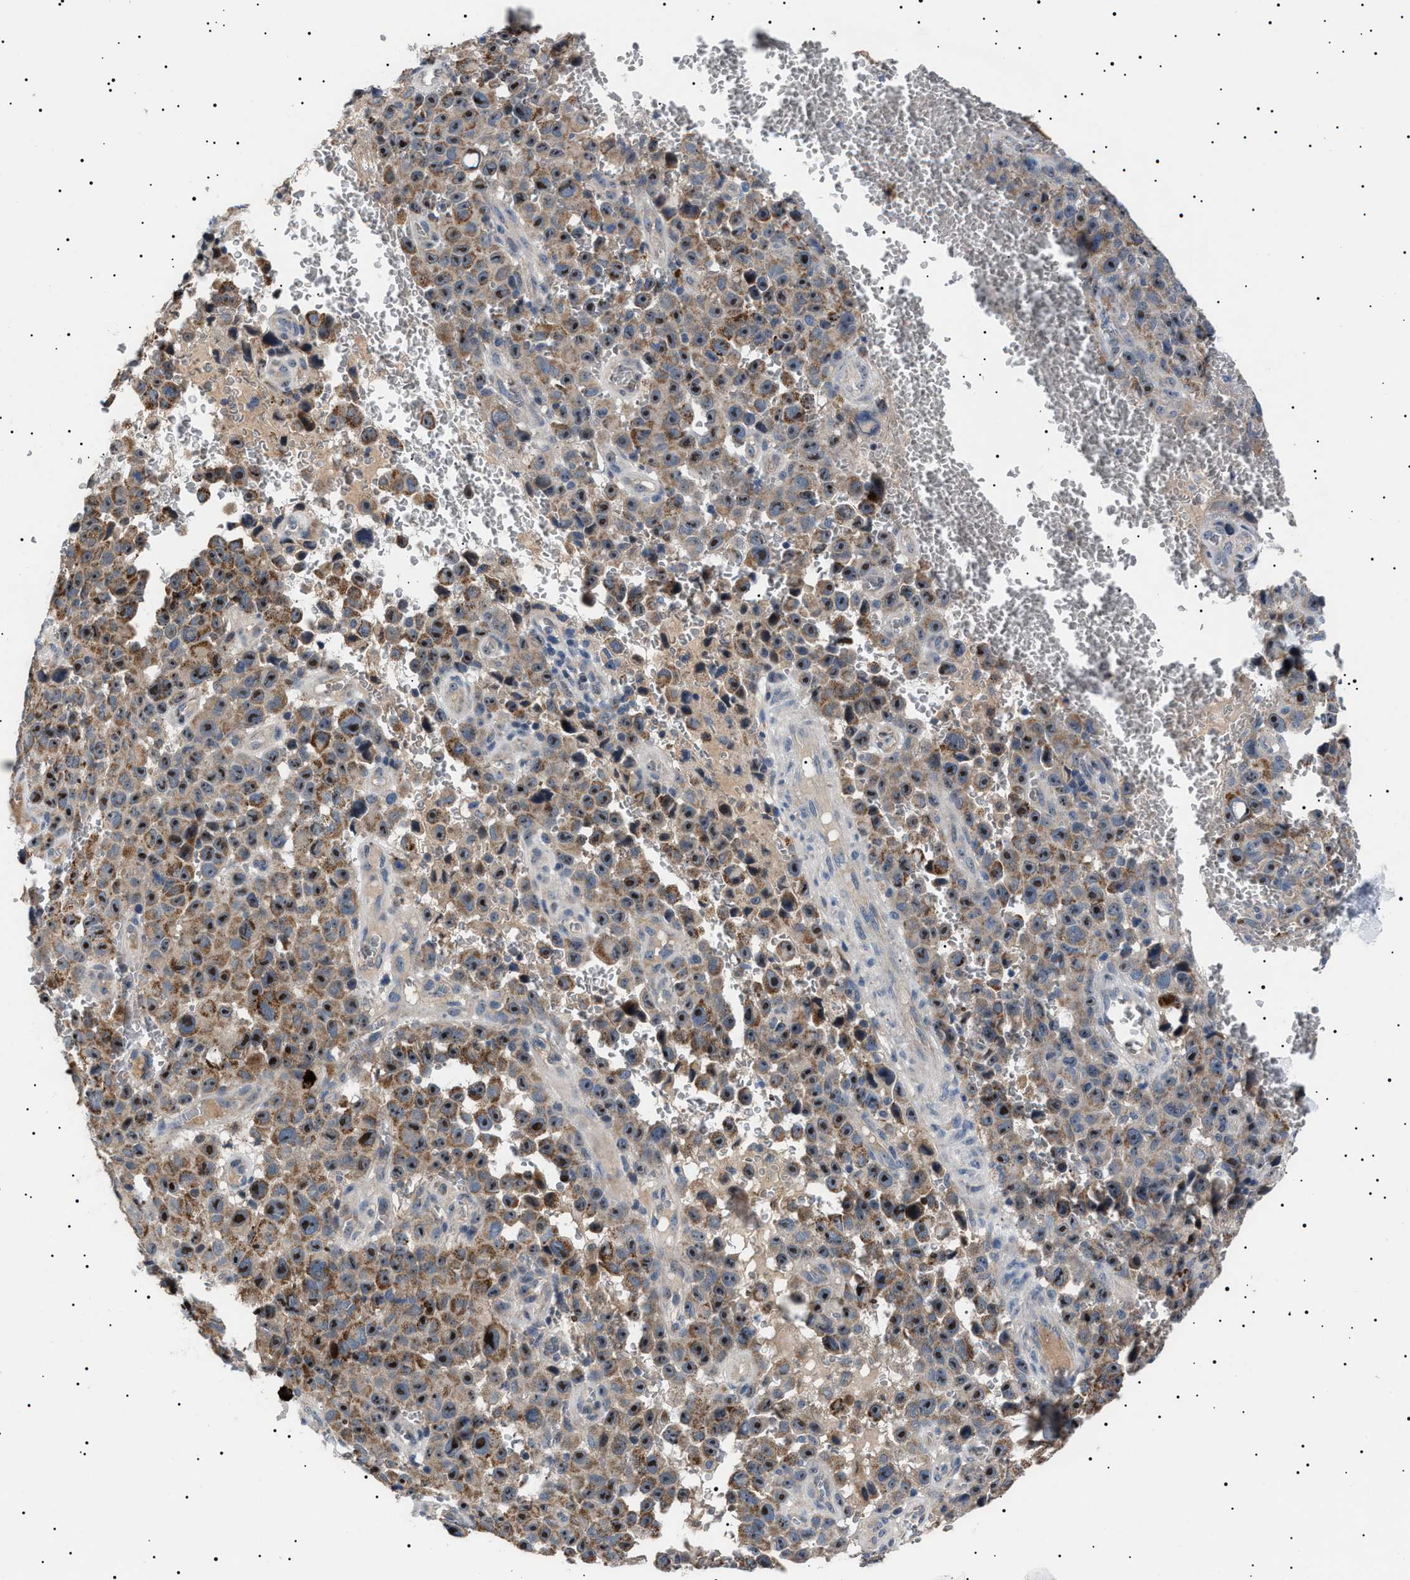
{"staining": {"intensity": "moderate", "quantity": ">75%", "location": "nuclear"}, "tissue": "melanoma", "cell_type": "Tumor cells", "image_type": "cancer", "snomed": [{"axis": "morphology", "description": "Malignant melanoma, NOS"}, {"axis": "topography", "description": "Skin"}], "caption": "Immunohistochemistry image of melanoma stained for a protein (brown), which reveals medium levels of moderate nuclear staining in about >75% of tumor cells.", "gene": "PTRH1", "patient": {"sex": "female", "age": 82}}